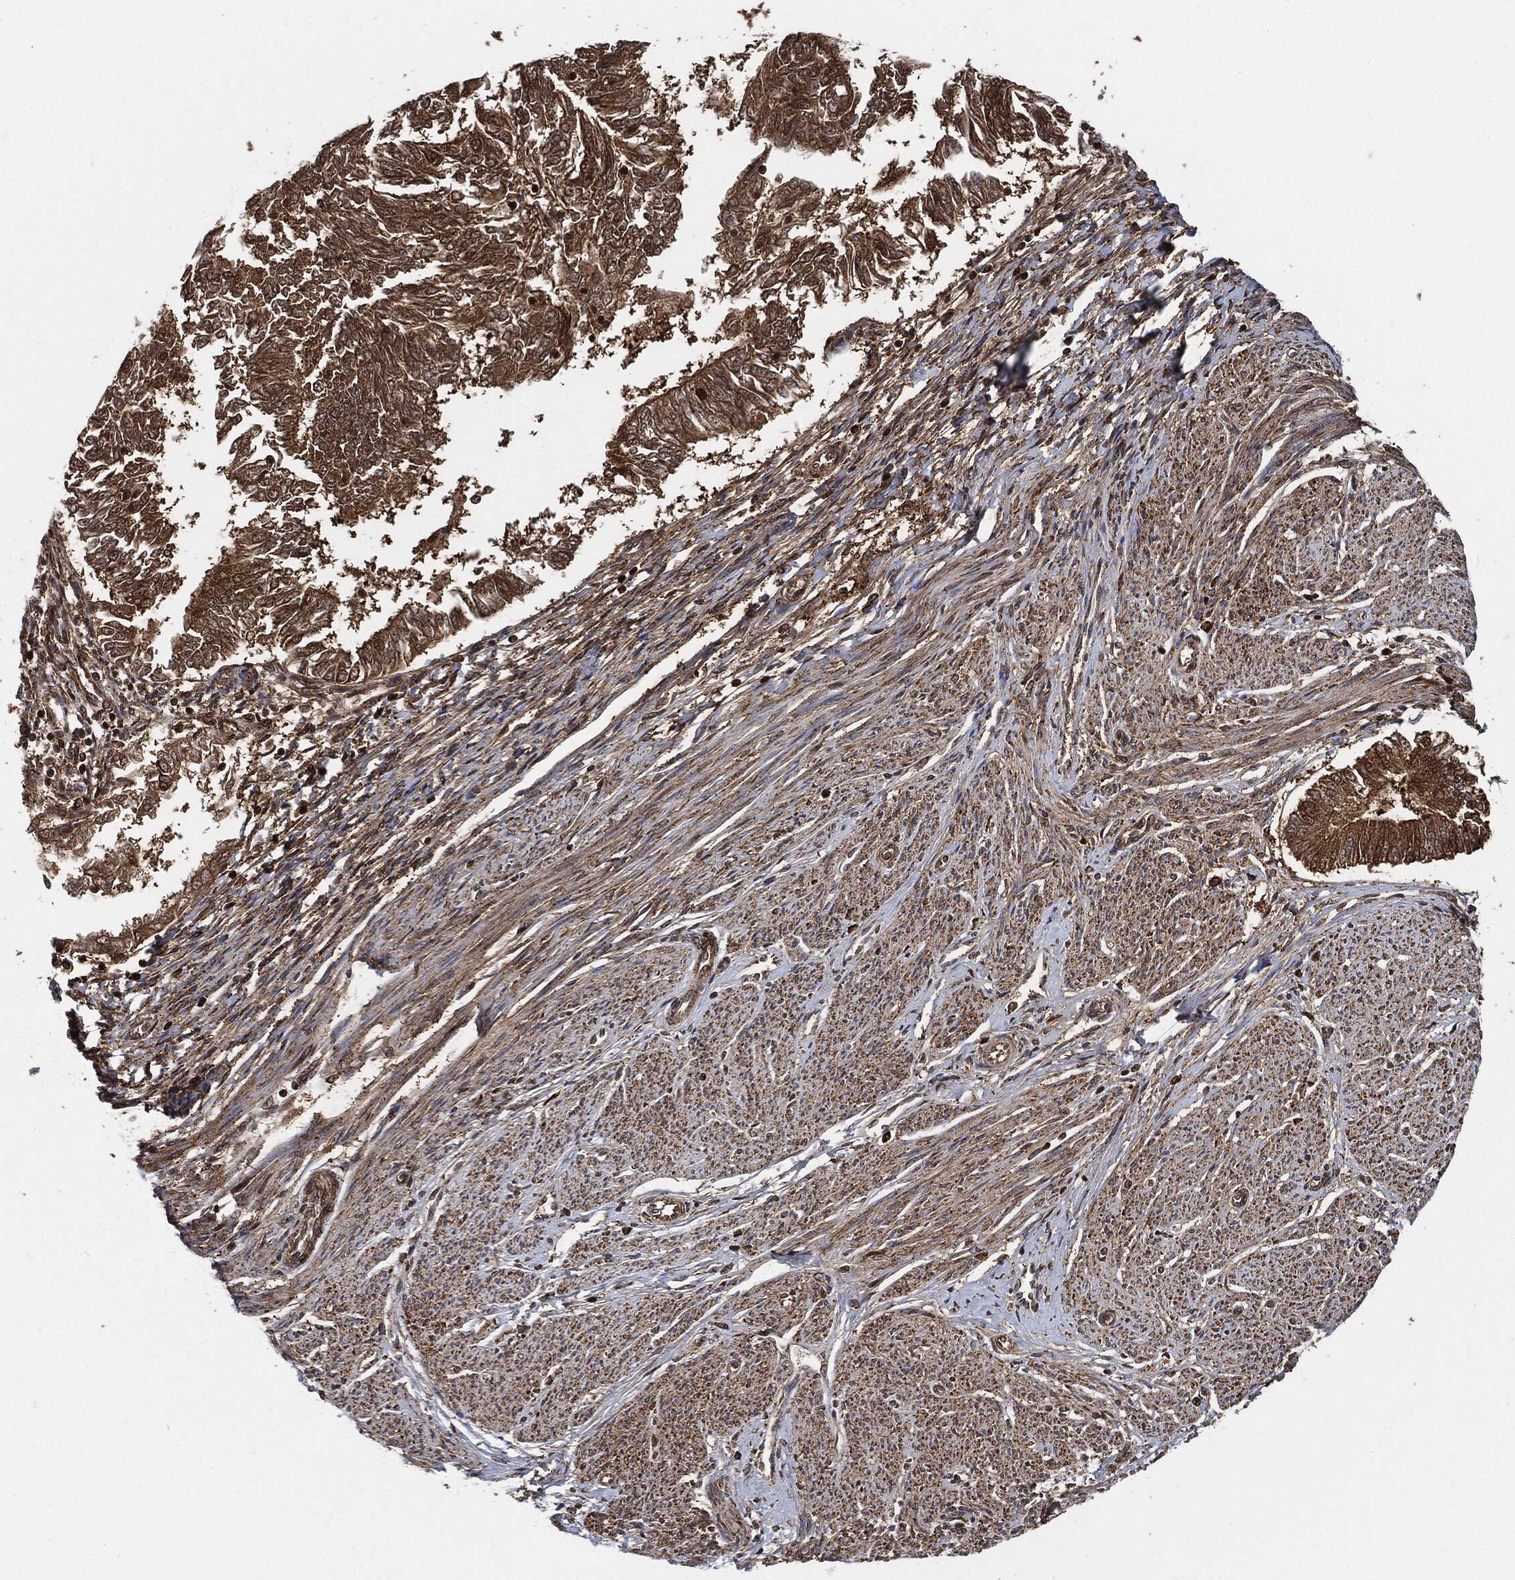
{"staining": {"intensity": "moderate", "quantity": ">75%", "location": "cytoplasmic/membranous,nuclear"}, "tissue": "endometrial cancer", "cell_type": "Tumor cells", "image_type": "cancer", "snomed": [{"axis": "morphology", "description": "Adenocarcinoma, NOS"}, {"axis": "topography", "description": "Endometrium"}], "caption": "There is medium levels of moderate cytoplasmic/membranous and nuclear staining in tumor cells of endometrial cancer, as demonstrated by immunohistochemical staining (brown color).", "gene": "CUTA", "patient": {"sex": "female", "age": 58}}